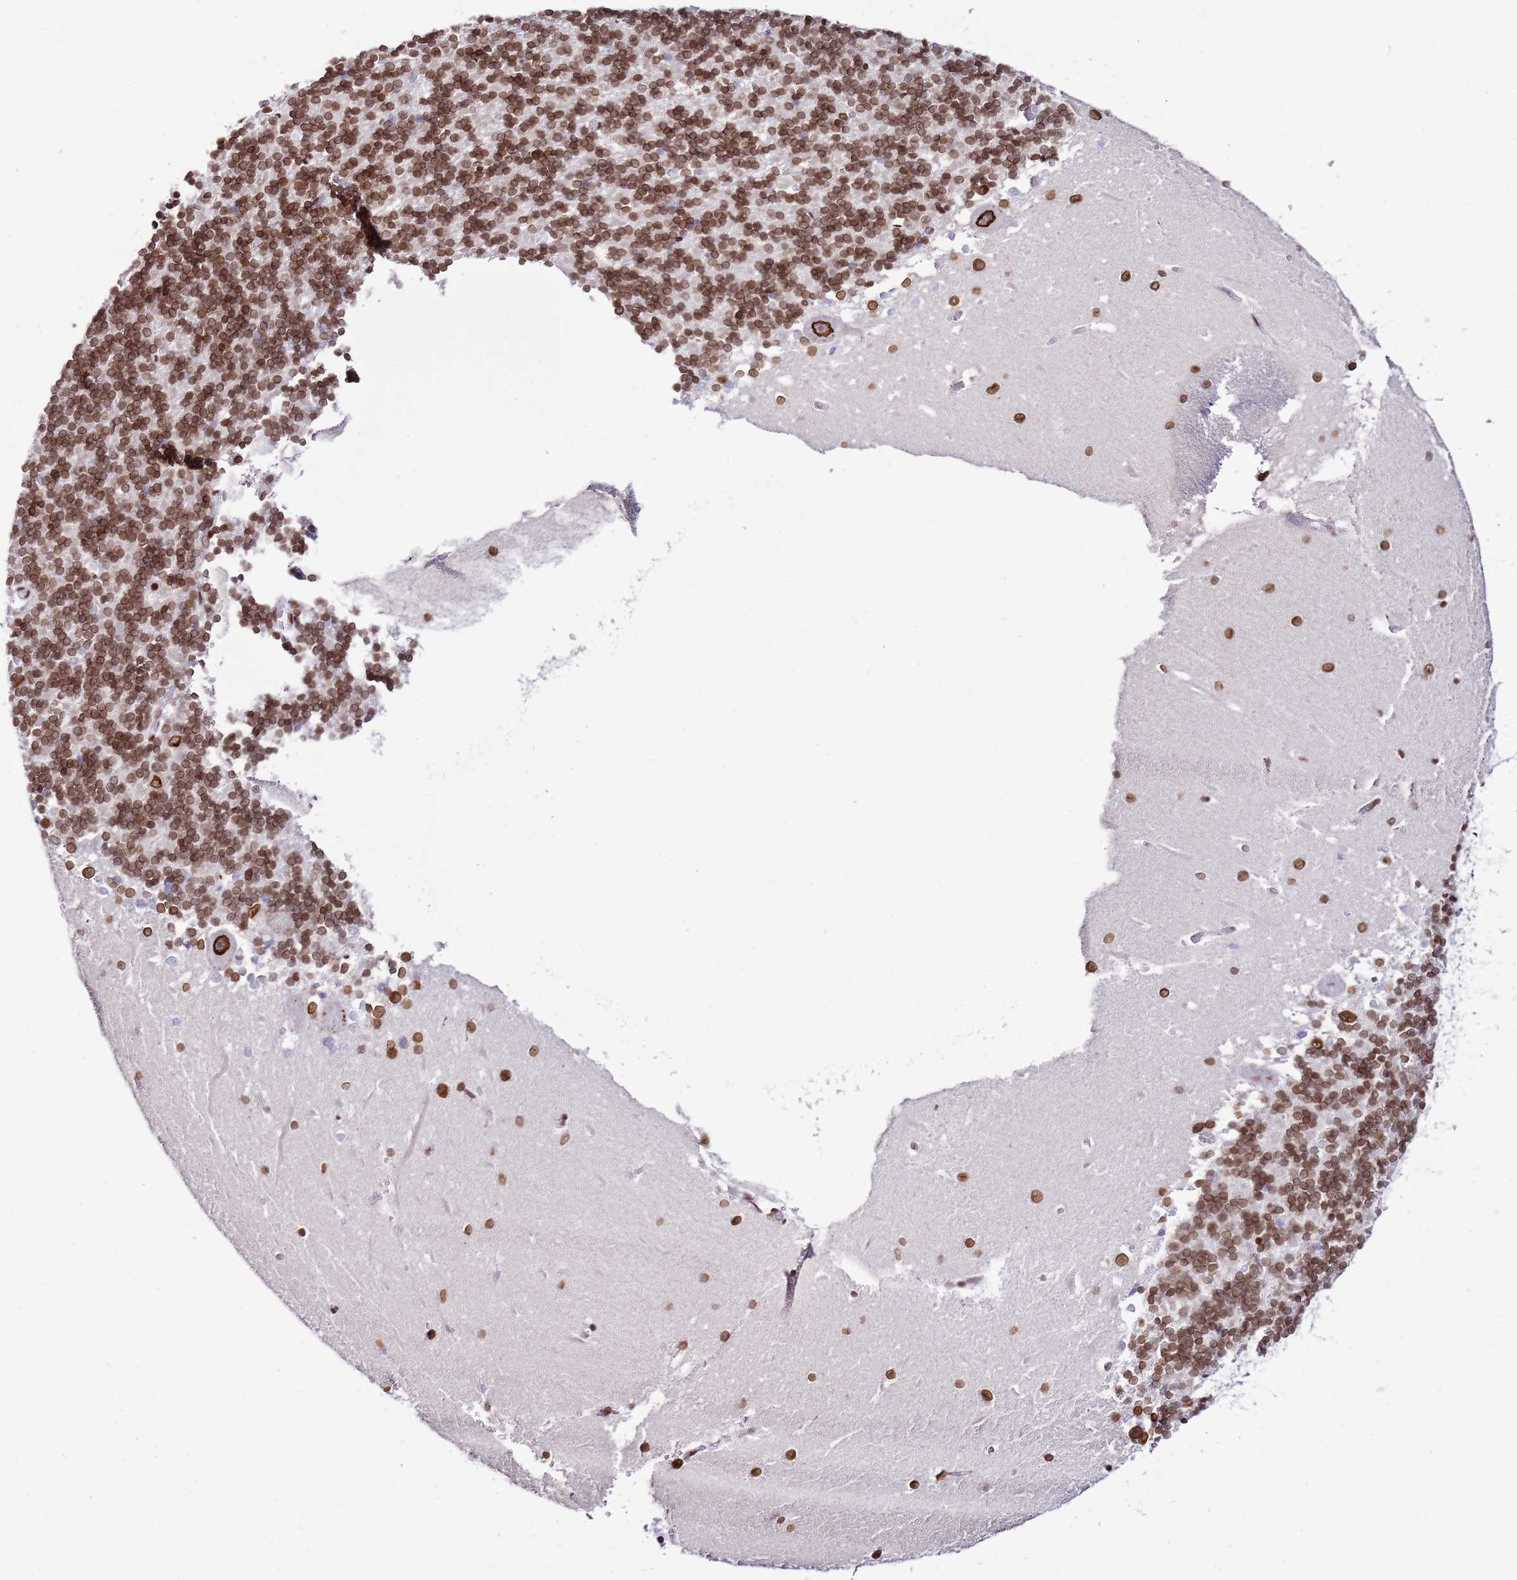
{"staining": {"intensity": "moderate", "quantity": "25%-75%", "location": "nuclear"}, "tissue": "cerebellum", "cell_type": "Cells in granular layer", "image_type": "normal", "snomed": [{"axis": "morphology", "description": "Normal tissue, NOS"}, {"axis": "topography", "description": "Cerebellum"}], "caption": "Moderate nuclear staining is appreciated in approximately 25%-75% of cells in granular layer in normal cerebellum.", "gene": "POU6F1", "patient": {"sex": "male", "age": 37}}